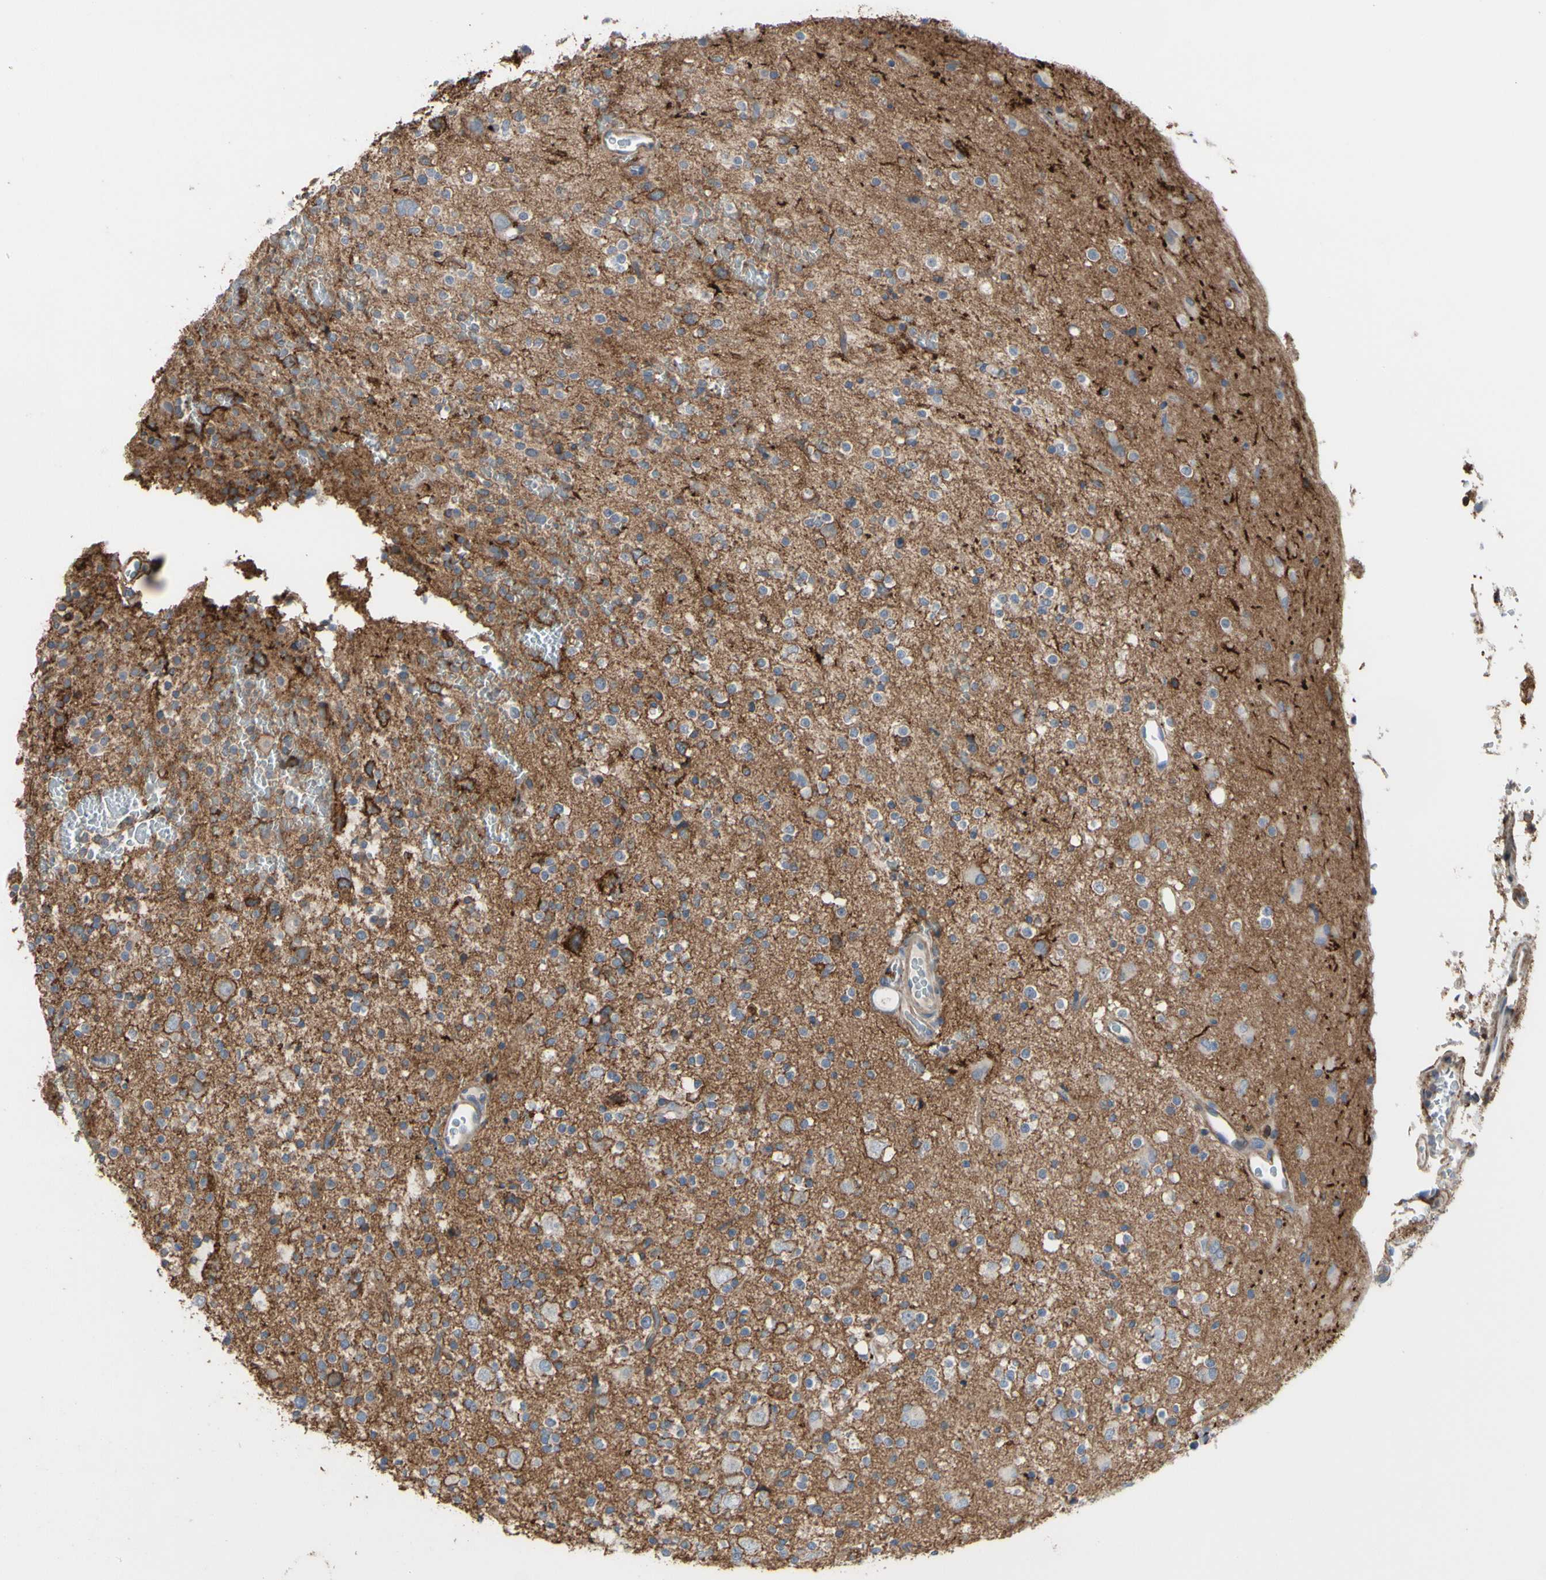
{"staining": {"intensity": "negative", "quantity": "none", "location": "none"}, "tissue": "glioma", "cell_type": "Tumor cells", "image_type": "cancer", "snomed": [{"axis": "morphology", "description": "Glioma, malignant, High grade"}, {"axis": "topography", "description": "Brain"}], "caption": "DAB immunohistochemical staining of malignant glioma (high-grade) shows no significant staining in tumor cells.", "gene": "ANXA6", "patient": {"sex": "male", "age": 47}}